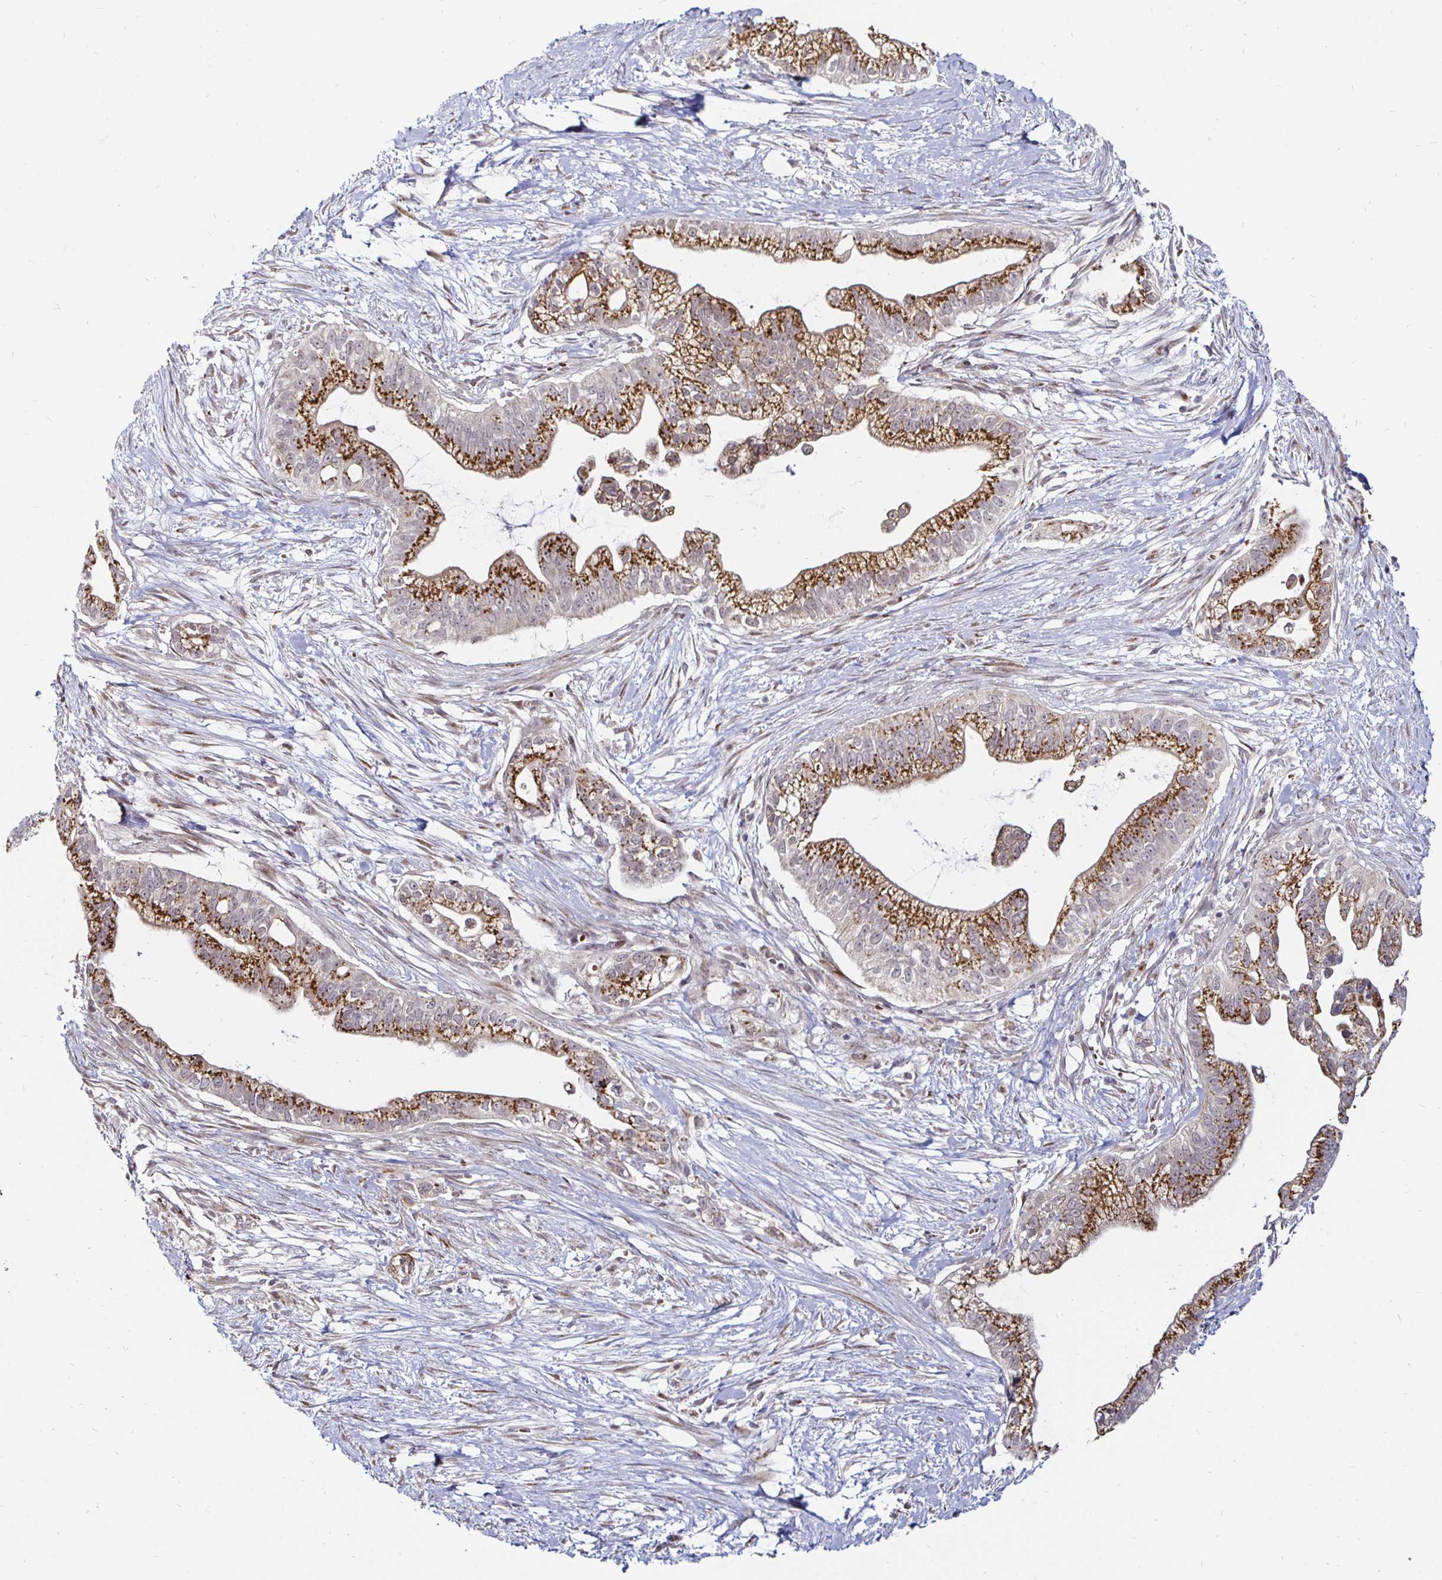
{"staining": {"intensity": "strong", "quantity": ">75%", "location": "cytoplasmic/membranous"}, "tissue": "pancreatic cancer", "cell_type": "Tumor cells", "image_type": "cancer", "snomed": [{"axis": "morphology", "description": "Adenocarcinoma, NOS"}, {"axis": "topography", "description": "Pancreas"}], "caption": "Approximately >75% of tumor cells in human pancreatic cancer (adenocarcinoma) exhibit strong cytoplasmic/membranous protein staining as visualized by brown immunohistochemical staining.", "gene": "ATG3", "patient": {"sex": "male", "age": 70}}